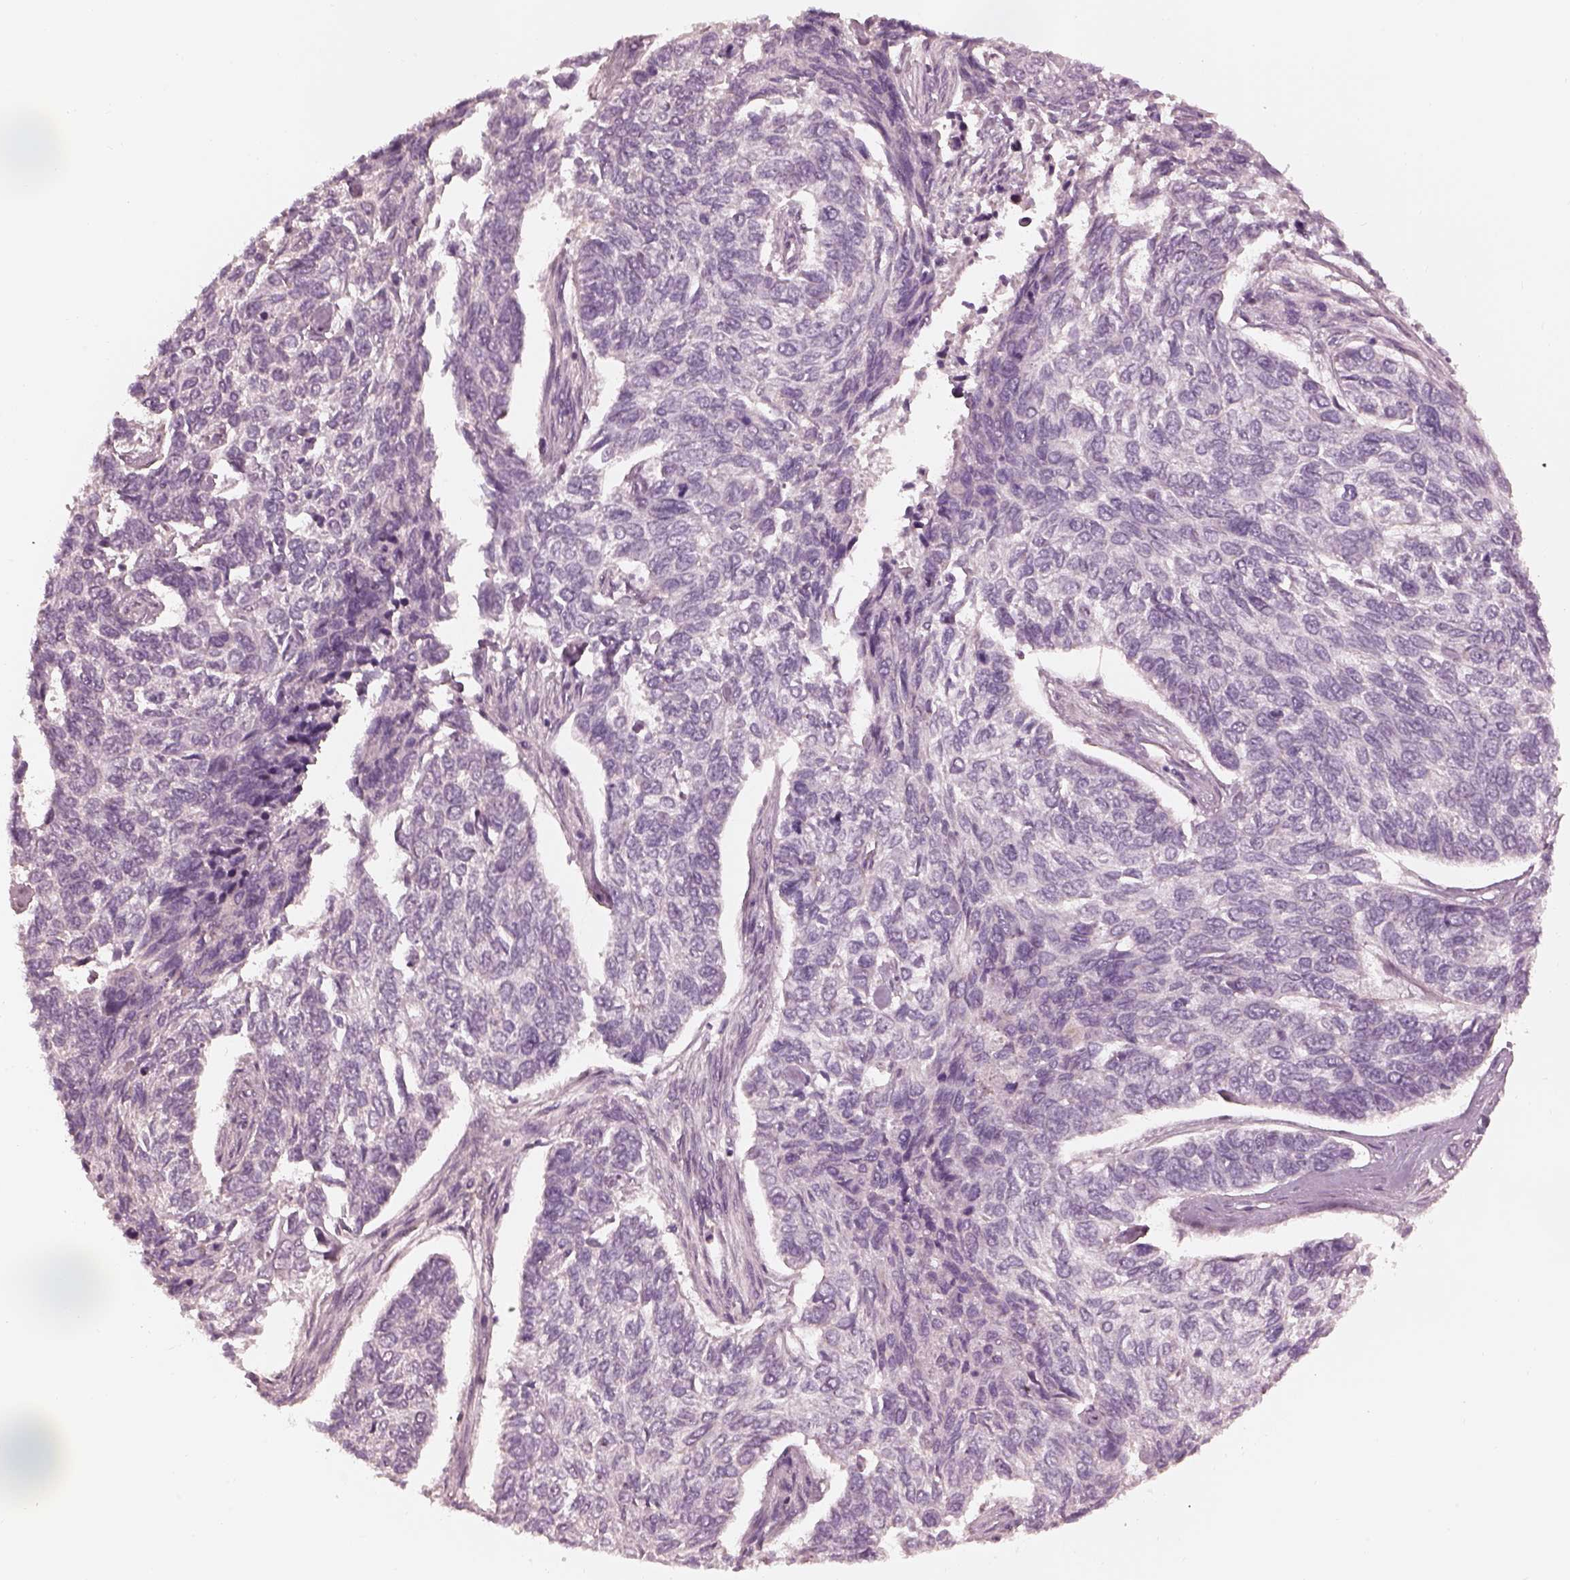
{"staining": {"intensity": "negative", "quantity": "none", "location": "none"}, "tissue": "skin cancer", "cell_type": "Tumor cells", "image_type": "cancer", "snomed": [{"axis": "morphology", "description": "Basal cell carcinoma"}, {"axis": "topography", "description": "Skin"}], "caption": "An IHC image of skin cancer is shown. There is no staining in tumor cells of skin cancer. (DAB IHC visualized using brightfield microscopy, high magnification).", "gene": "ANKLE1", "patient": {"sex": "female", "age": 65}}